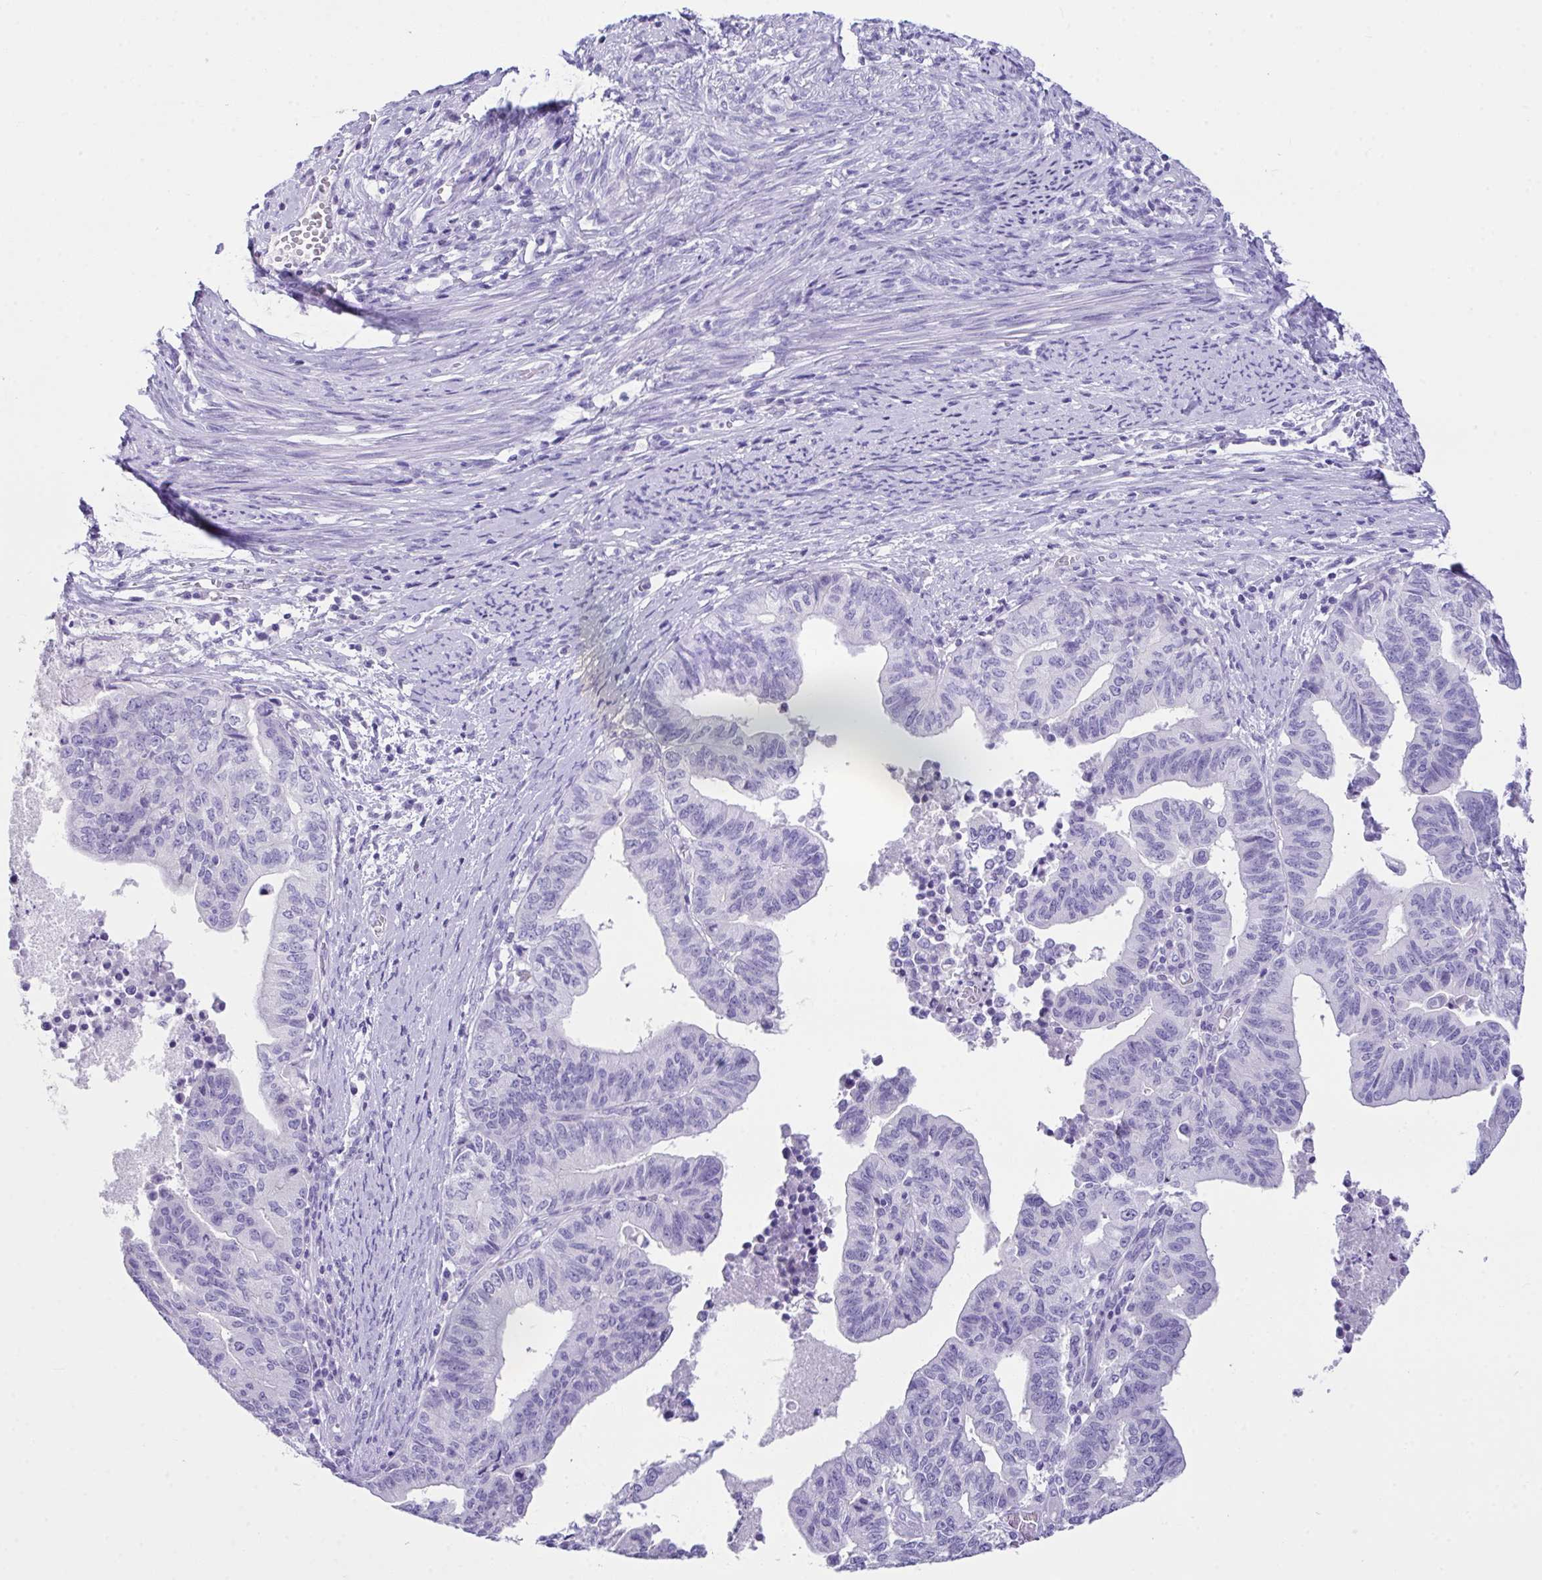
{"staining": {"intensity": "negative", "quantity": "none", "location": "none"}, "tissue": "endometrial cancer", "cell_type": "Tumor cells", "image_type": "cancer", "snomed": [{"axis": "morphology", "description": "Adenocarcinoma, NOS"}, {"axis": "topography", "description": "Endometrium"}], "caption": "Immunohistochemistry photomicrograph of neoplastic tissue: endometrial cancer stained with DAB (3,3'-diaminobenzidine) displays no significant protein staining in tumor cells.", "gene": "LGALS4", "patient": {"sex": "female", "age": 65}}